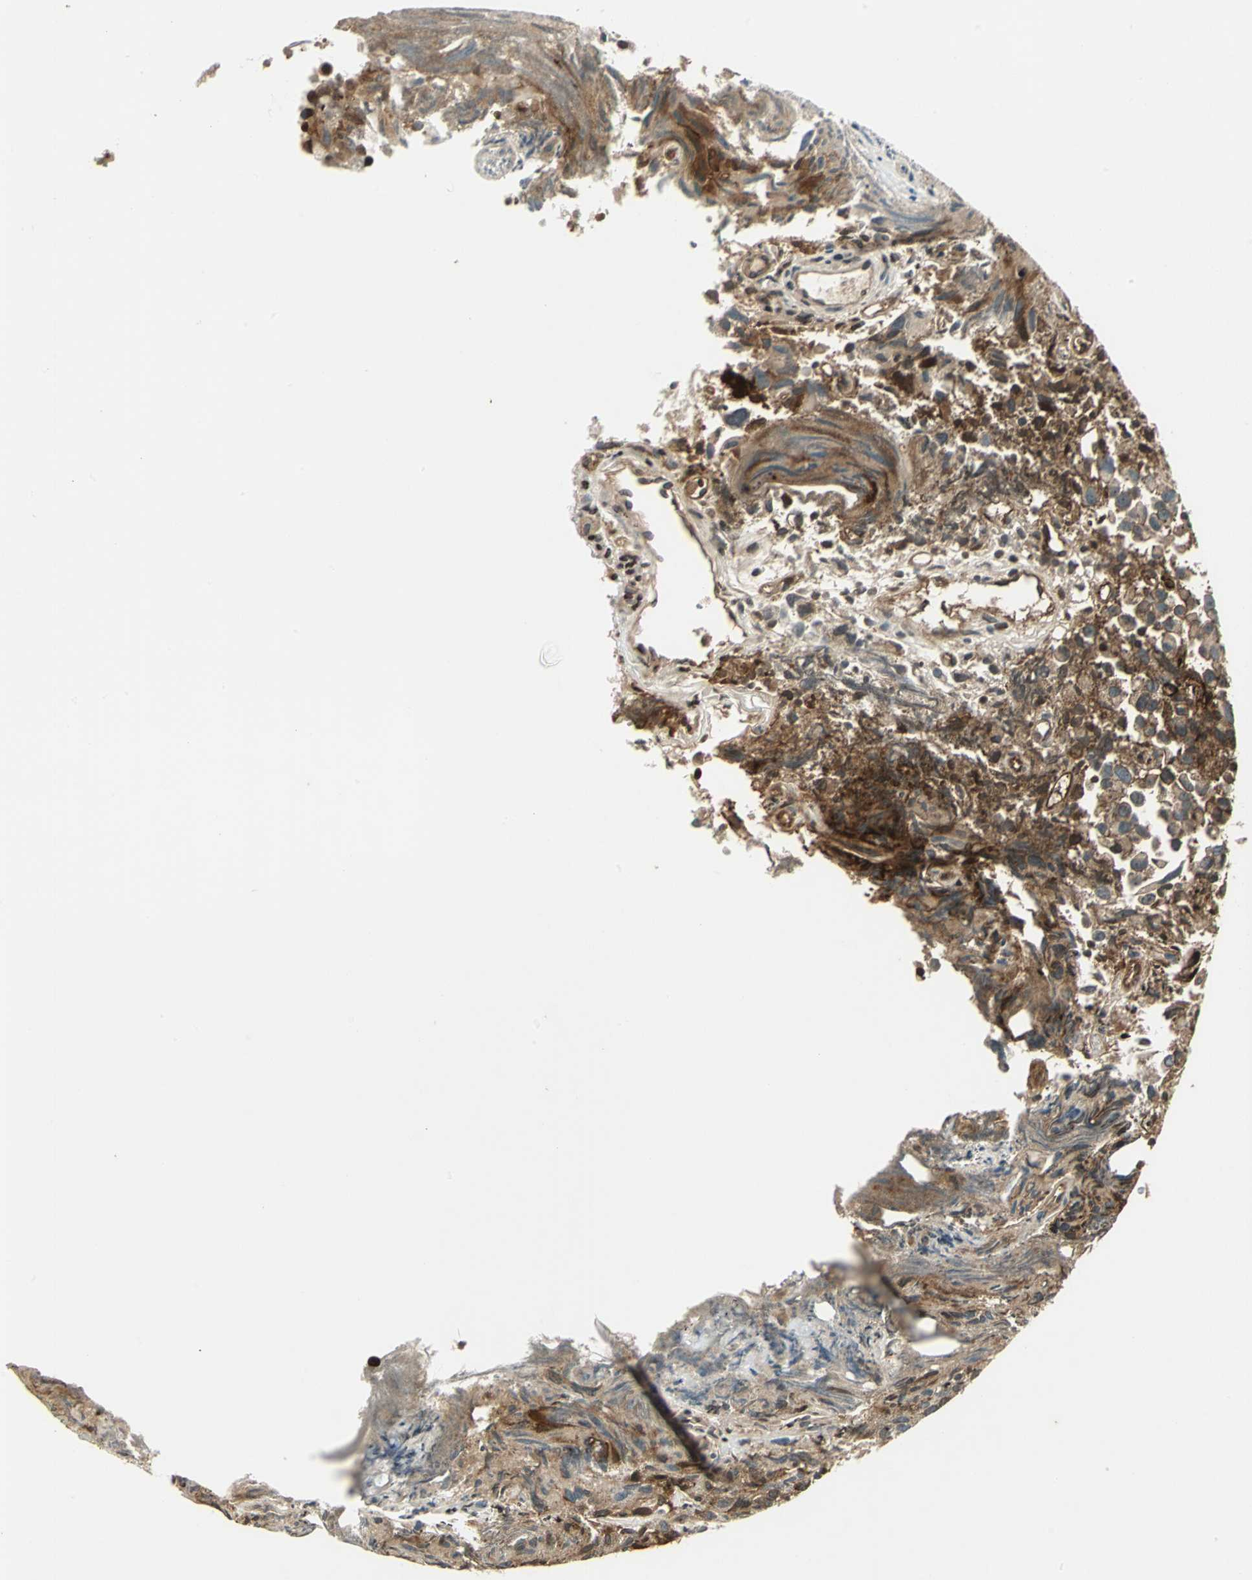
{"staining": {"intensity": "strong", "quantity": ">75%", "location": "cytoplasmic/membranous,nuclear"}, "tissue": "urothelial cancer", "cell_type": "Tumor cells", "image_type": "cancer", "snomed": [{"axis": "morphology", "description": "Urothelial carcinoma, High grade"}, {"axis": "topography", "description": "Urinary bladder"}], "caption": "DAB (3,3'-diaminobenzidine) immunohistochemical staining of human urothelial cancer demonstrates strong cytoplasmic/membranous and nuclear protein positivity in approximately >75% of tumor cells.", "gene": "LGALS3", "patient": {"sex": "female", "age": 75}}